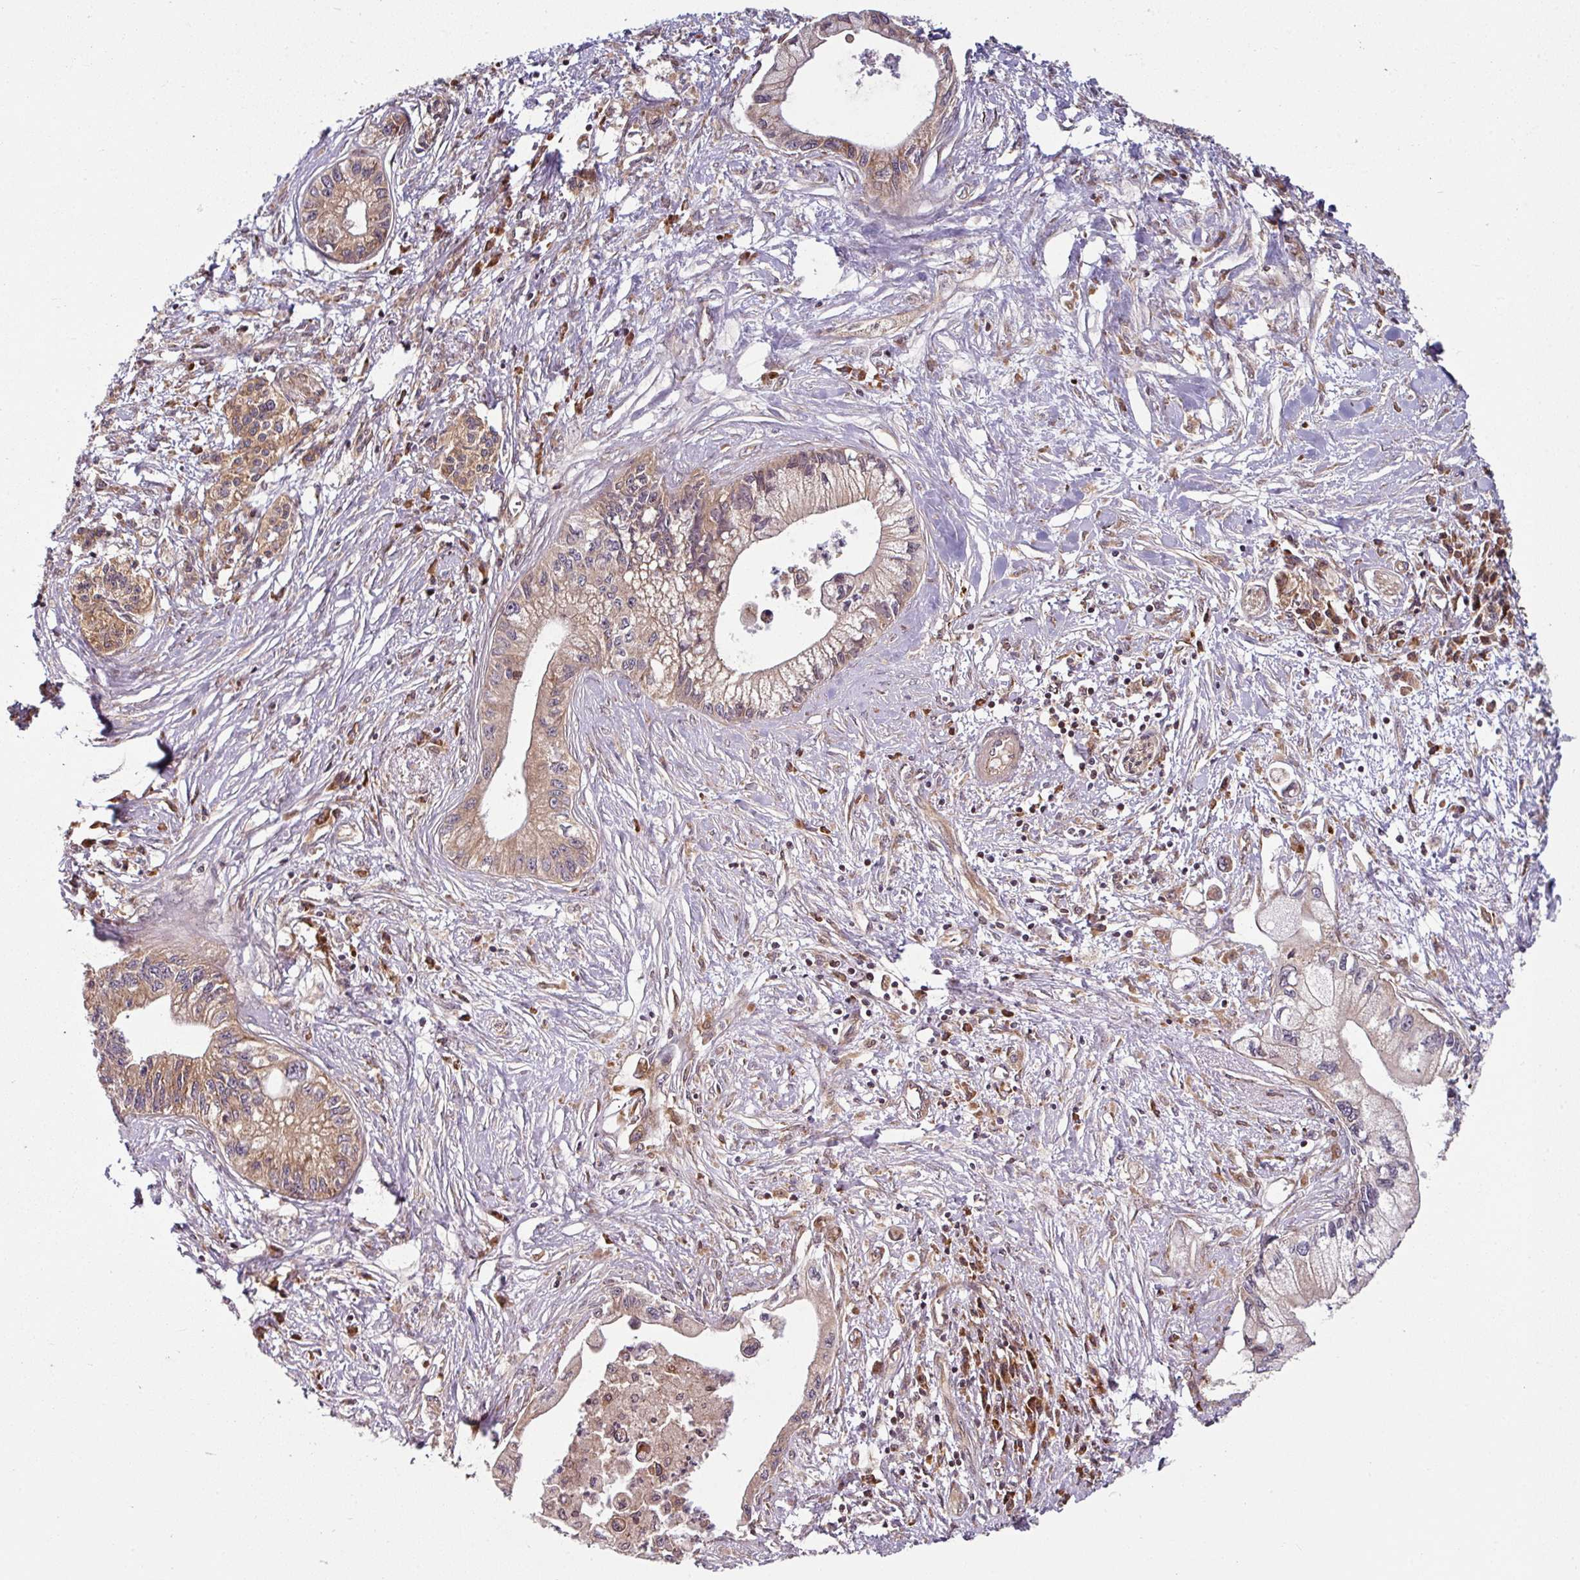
{"staining": {"intensity": "moderate", "quantity": "25%-75%", "location": "cytoplasmic/membranous"}, "tissue": "pancreatic cancer", "cell_type": "Tumor cells", "image_type": "cancer", "snomed": [{"axis": "morphology", "description": "Adenocarcinoma, NOS"}, {"axis": "topography", "description": "Pancreas"}], "caption": "The histopathology image displays staining of pancreatic adenocarcinoma, revealing moderate cytoplasmic/membranous protein expression (brown color) within tumor cells.", "gene": "RAB5A", "patient": {"sex": "male", "age": 61}}